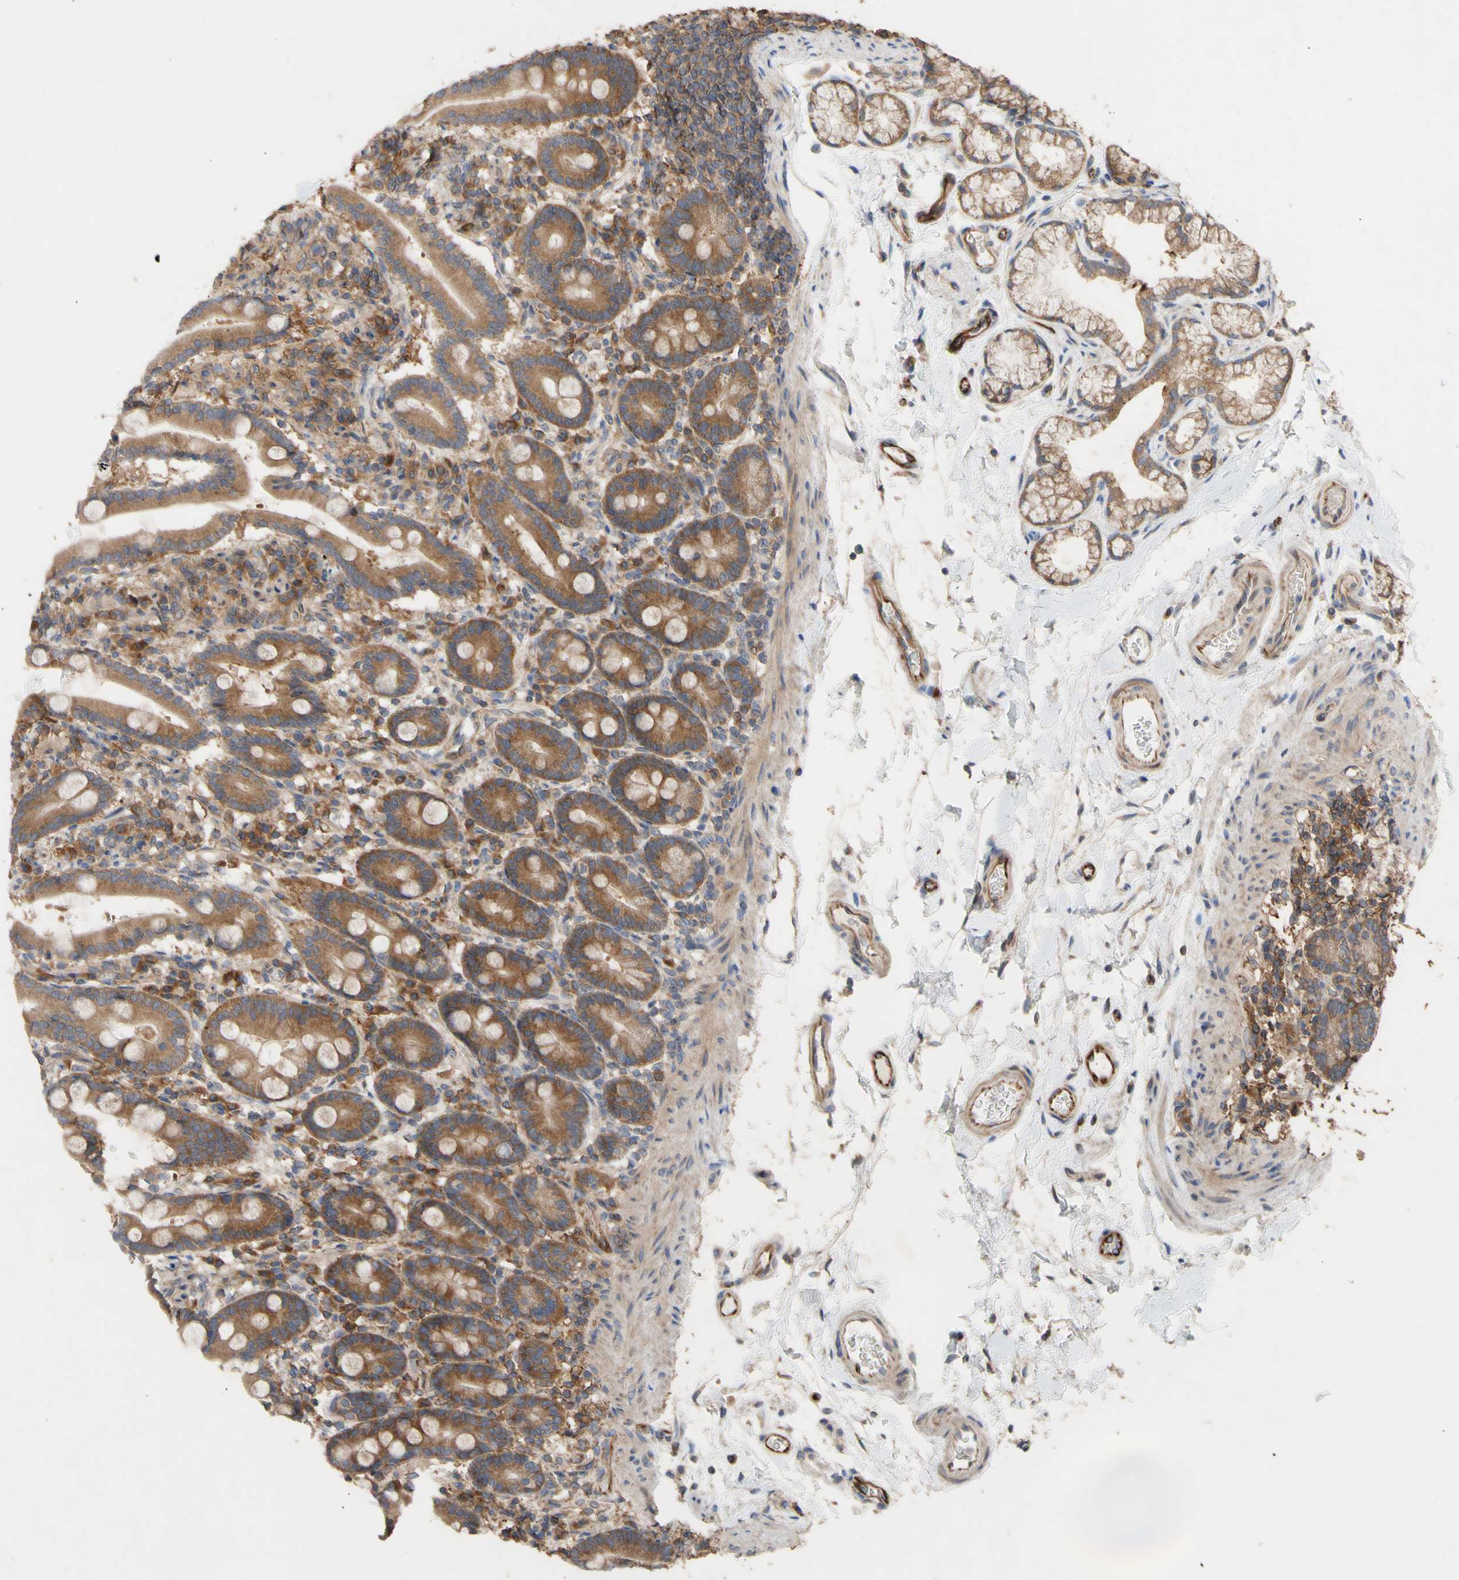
{"staining": {"intensity": "moderate", "quantity": ">75%", "location": "cytoplasmic/membranous"}, "tissue": "duodenum", "cell_type": "Glandular cells", "image_type": "normal", "snomed": [{"axis": "morphology", "description": "Normal tissue, NOS"}, {"axis": "topography", "description": "Duodenum"}], "caption": "IHC (DAB) staining of normal duodenum displays moderate cytoplasmic/membranous protein positivity in about >75% of glandular cells.", "gene": "EIF2S3", "patient": {"sex": "male", "age": 54}}